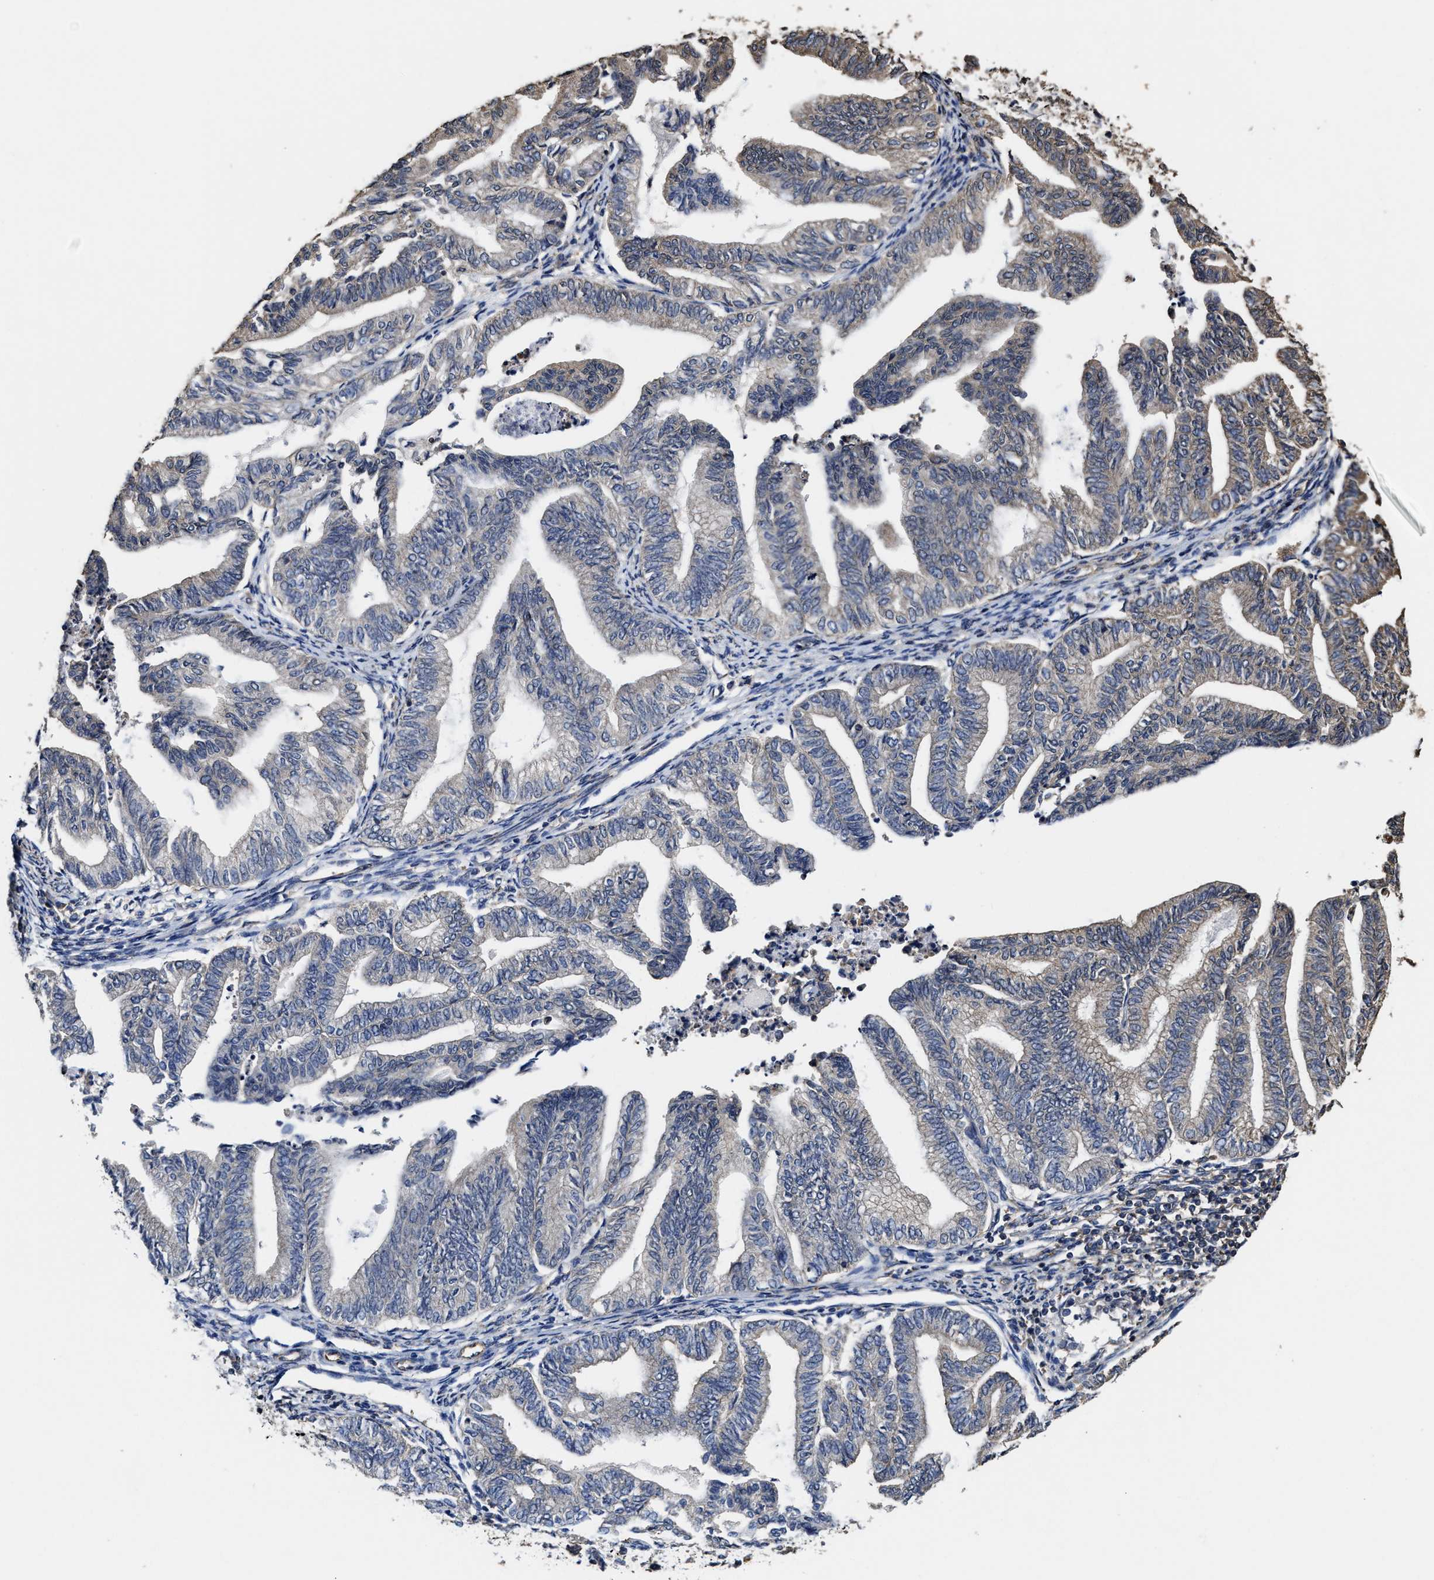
{"staining": {"intensity": "weak", "quantity": "<25%", "location": "cytoplasmic/membranous"}, "tissue": "endometrial cancer", "cell_type": "Tumor cells", "image_type": "cancer", "snomed": [{"axis": "morphology", "description": "Adenocarcinoma, NOS"}, {"axis": "topography", "description": "Endometrium"}], "caption": "Tumor cells show no significant positivity in endometrial cancer.", "gene": "SFXN4", "patient": {"sex": "female", "age": 79}}